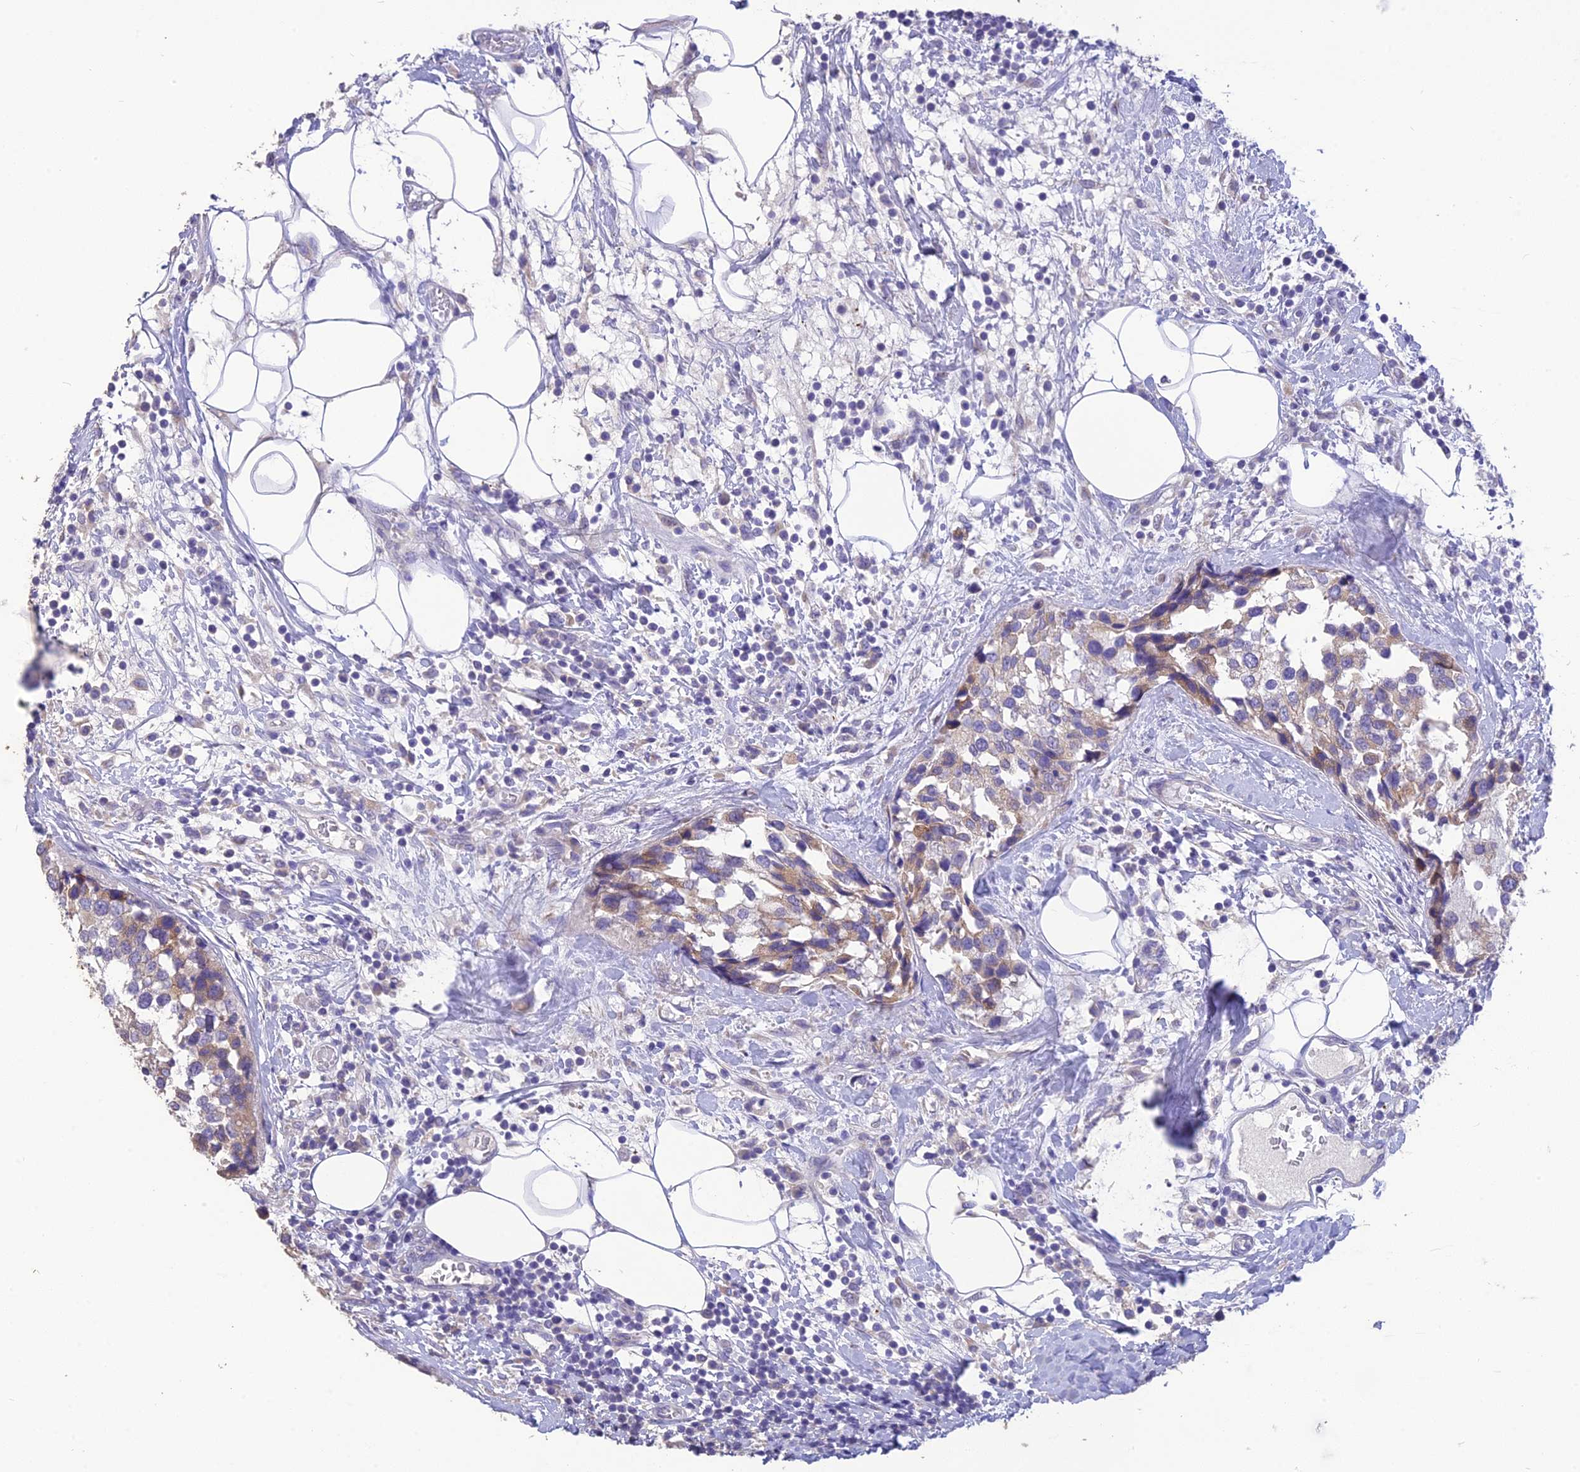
{"staining": {"intensity": "weak", "quantity": "<25%", "location": "cytoplasmic/membranous"}, "tissue": "breast cancer", "cell_type": "Tumor cells", "image_type": "cancer", "snomed": [{"axis": "morphology", "description": "Lobular carcinoma"}, {"axis": "topography", "description": "Breast"}], "caption": "This image is of lobular carcinoma (breast) stained with immunohistochemistry (IHC) to label a protein in brown with the nuclei are counter-stained blue. There is no positivity in tumor cells. (Immunohistochemistry (ihc), brightfield microscopy, high magnification).", "gene": "HSD17B2", "patient": {"sex": "female", "age": 59}}